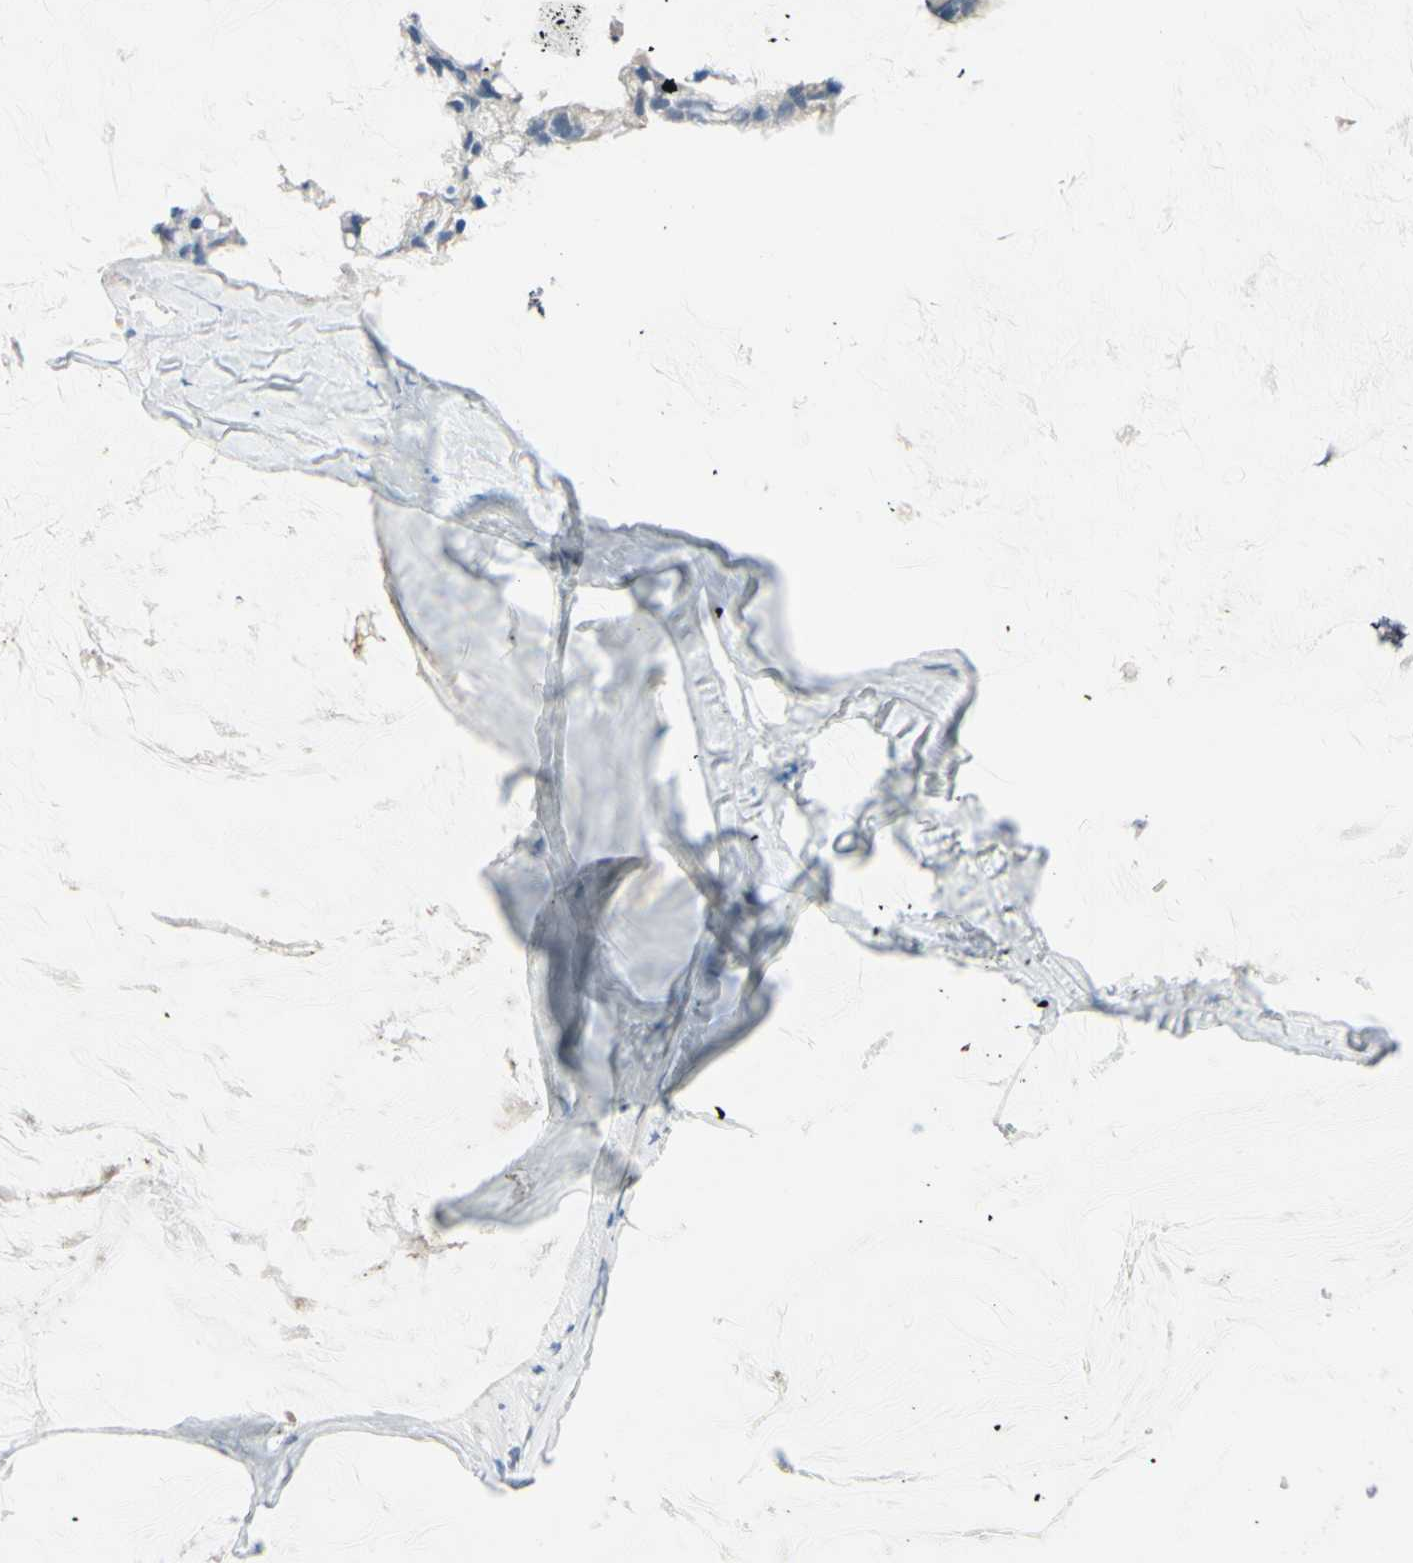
{"staining": {"intensity": "negative", "quantity": "none", "location": "none"}, "tissue": "ovarian cancer", "cell_type": "Tumor cells", "image_type": "cancer", "snomed": [{"axis": "morphology", "description": "Cystadenocarcinoma, mucinous, NOS"}, {"axis": "topography", "description": "Ovary"}], "caption": "This is an immunohistochemistry (IHC) image of human ovarian cancer. There is no positivity in tumor cells.", "gene": "ASB9", "patient": {"sex": "female", "age": 39}}